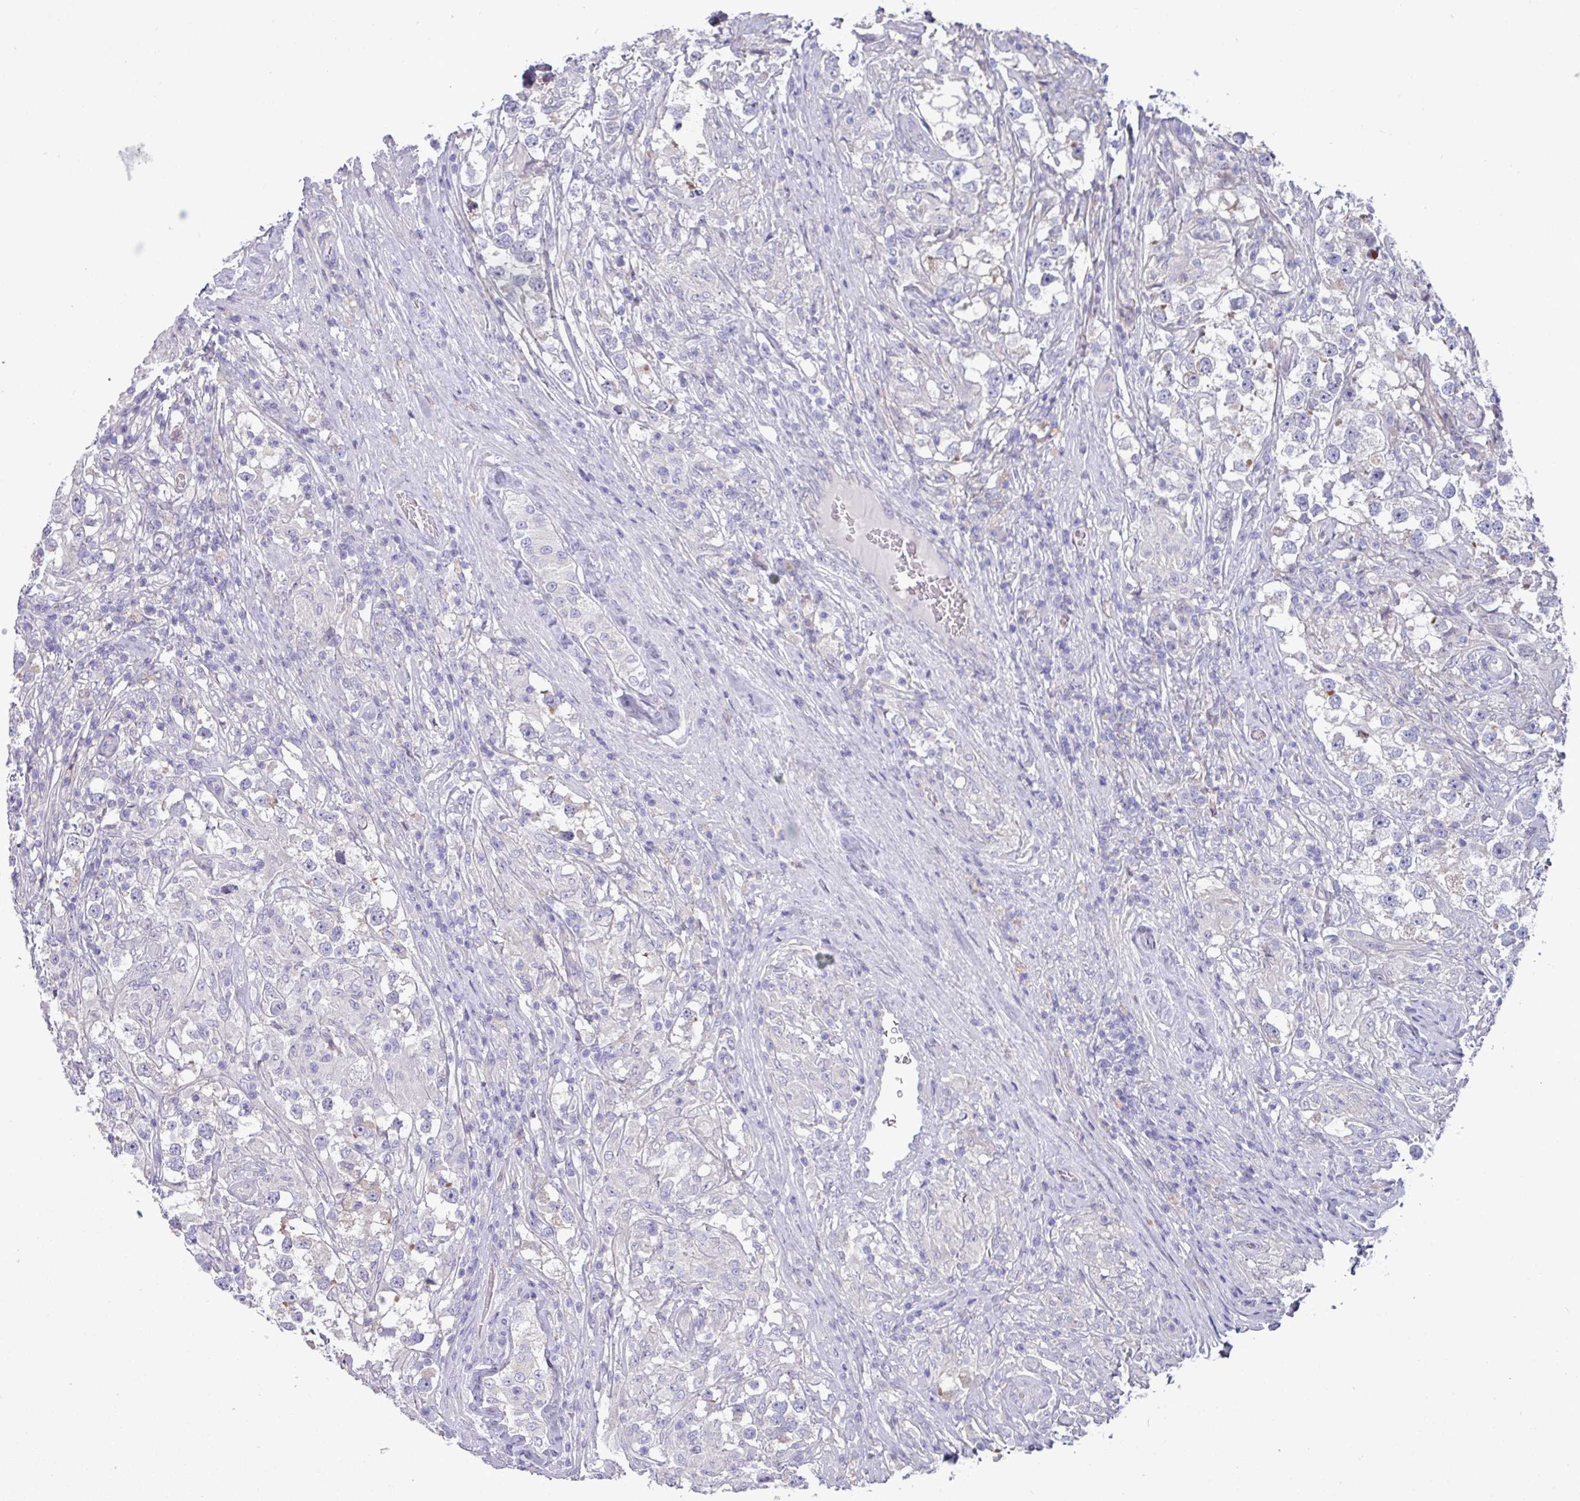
{"staining": {"intensity": "negative", "quantity": "none", "location": "none"}, "tissue": "testis cancer", "cell_type": "Tumor cells", "image_type": "cancer", "snomed": [{"axis": "morphology", "description": "Seminoma, NOS"}, {"axis": "topography", "description": "Testis"}], "caption": "Photomicrograph shows no protein positivity in tumor cells of testis cancer tissue.", "gene": "KIRREL3", "patient": {"sex": "male", "age": 46}}